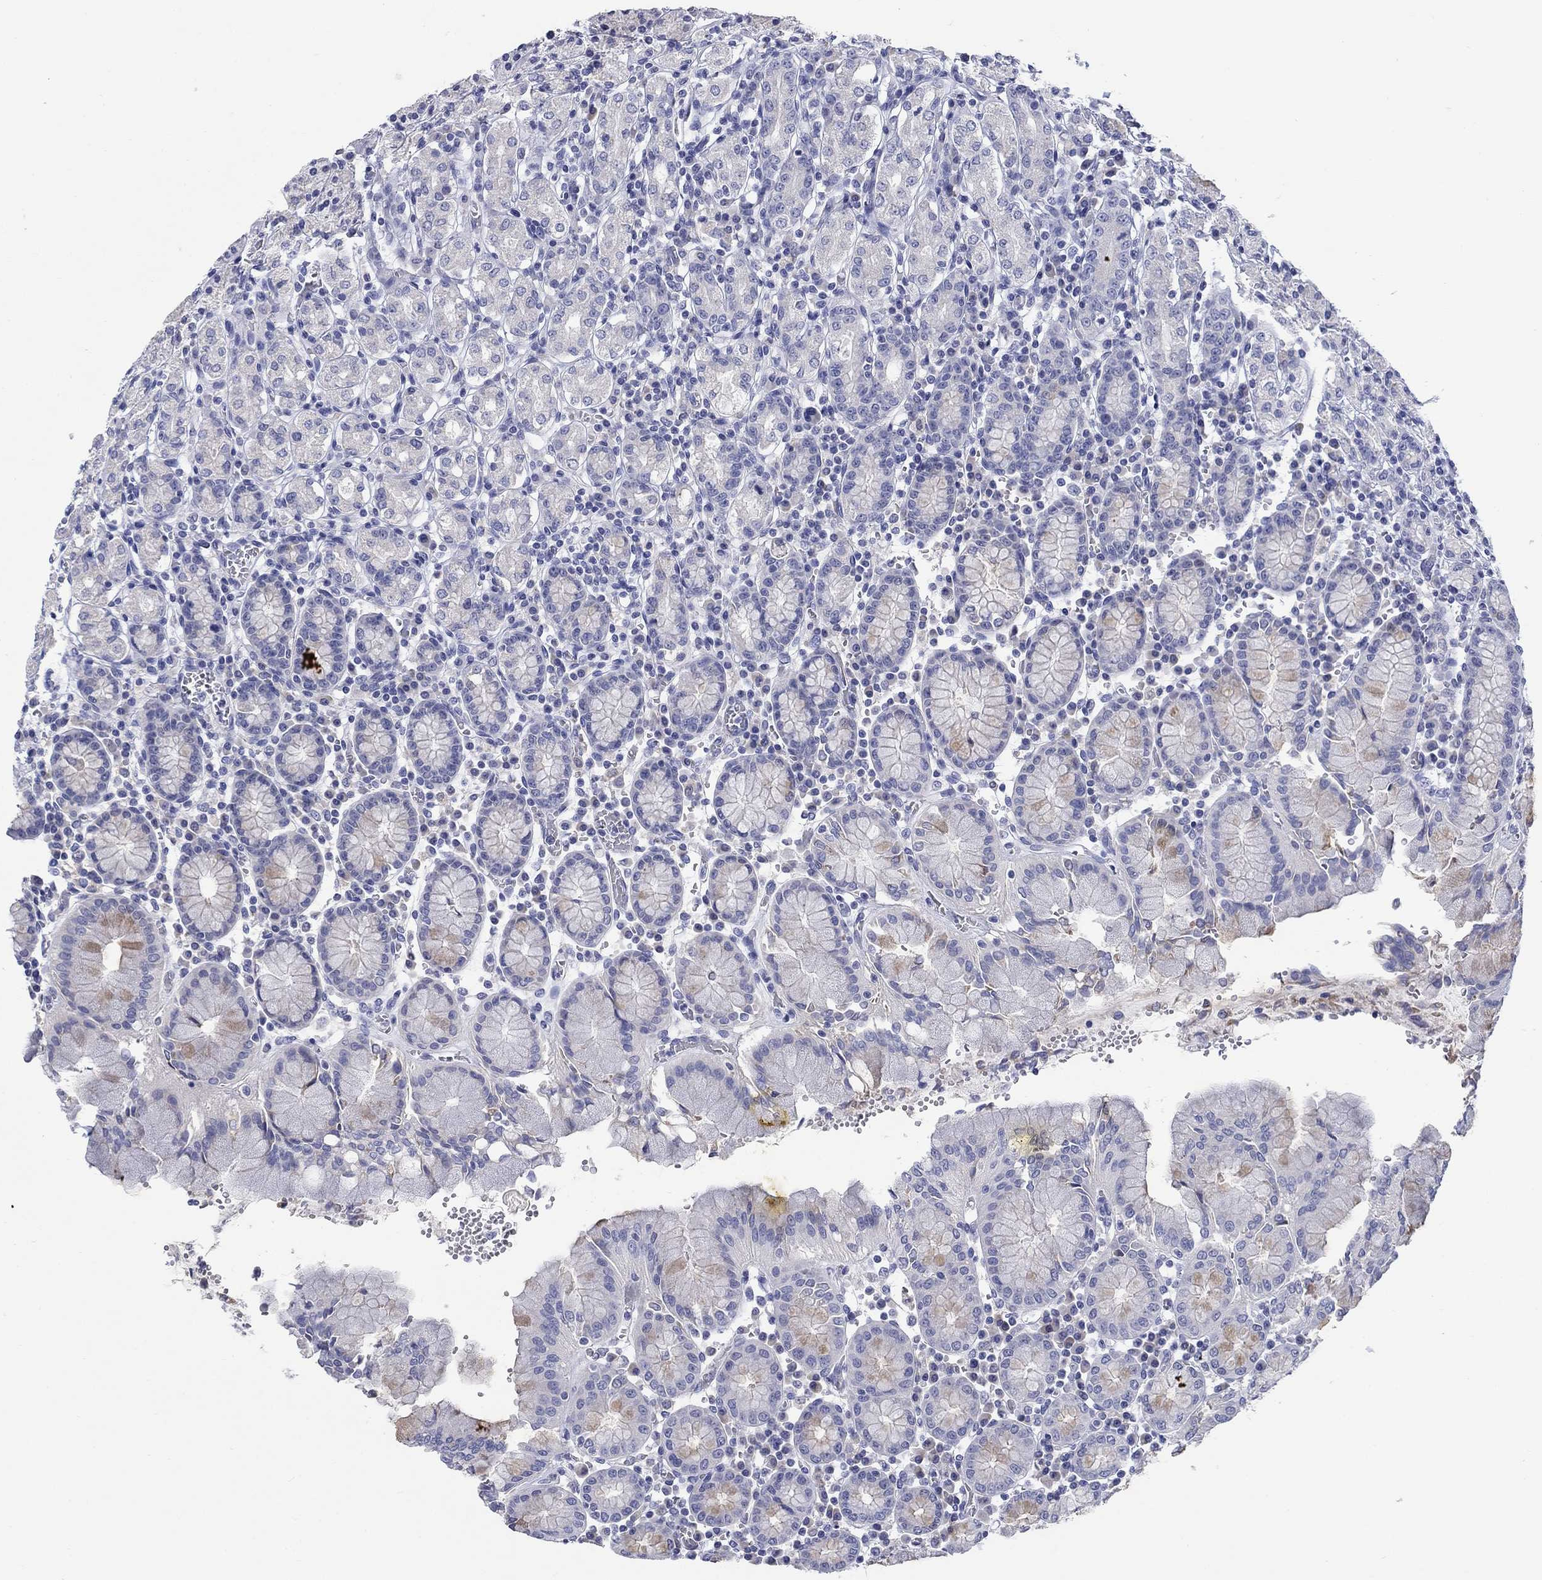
{"staining": {"intensity": "negative", "quantity": "none", "location": "none"}, "tissue": "stomach", "cell_type": "Glandular cells", "image_type": "normal", "snomed": [{"axis": "morphology", "description": "Normal tissue, NOS"}, {"axis": "topography", "description": "Stomach, upper"}, {"axis": "topography", "description": "Stomach"}], "caption": "DAB (3,3'-diaminobenzidine) immunohistochemical staining of normal human stomach displays no significant staining in glandular cells. (DAB (3,3'-diaminobenzidine) immunohistochemistry (IHC) visualized using brightfield microscopy, high magnification).", "gene": "PTPRZ1", "patient": {"sex": "male", "age": 62}}